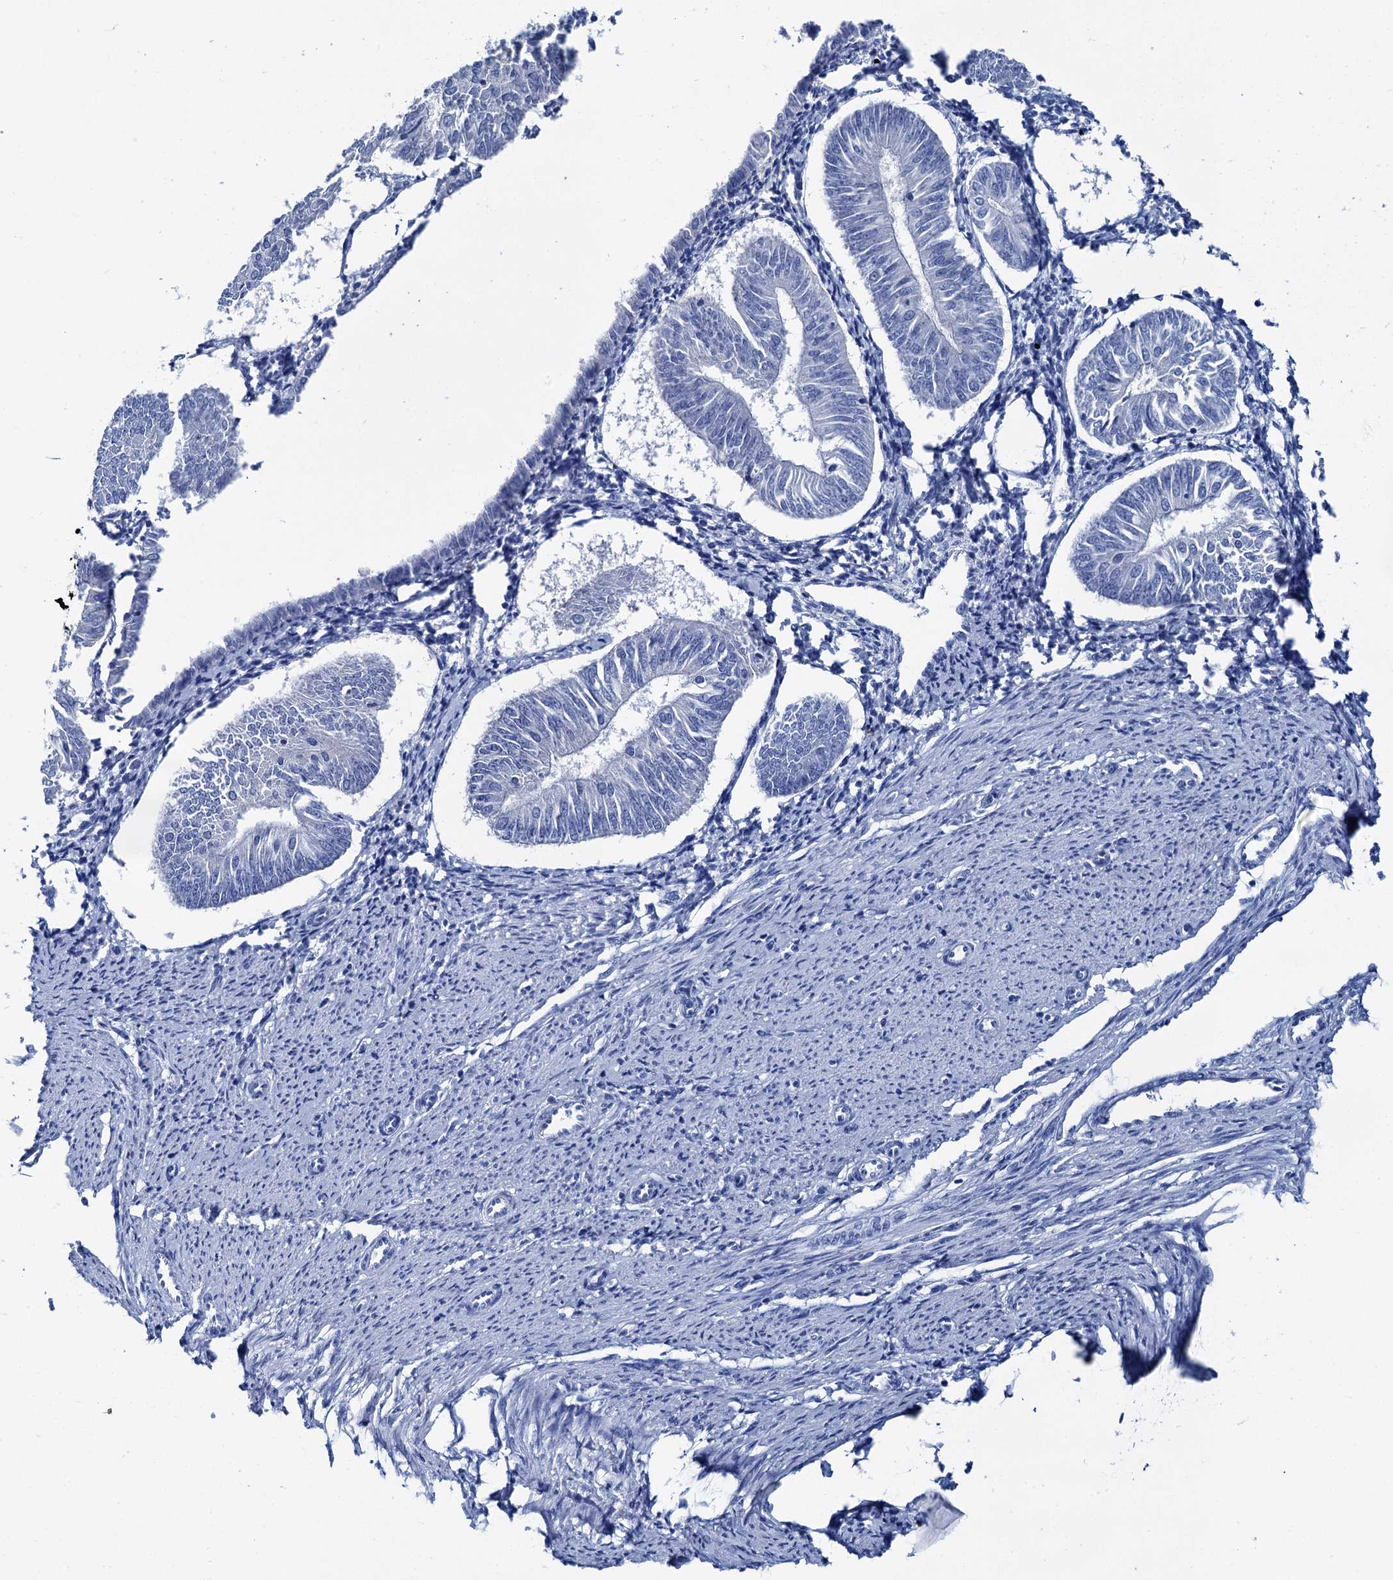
{"staining": {"intensity": "negative", "quantity": "none", "location": "none"}, "tissue": "endometrial cancer", "cell_type": "Tumor cells", "image_type": "cancer", "snomed": [{"axis": "morphology", "description": "Adenocarcinoma, NOS"}, {"axis": "topography", "description": "Endometrium"}], "caption": "Adenocarcinoma (endometrial) was stained to show a protein in brown. There is no significant positivity in tumor cells.", "gene": "BRINP1", "patient": {"sex": "female", "age": 58}}